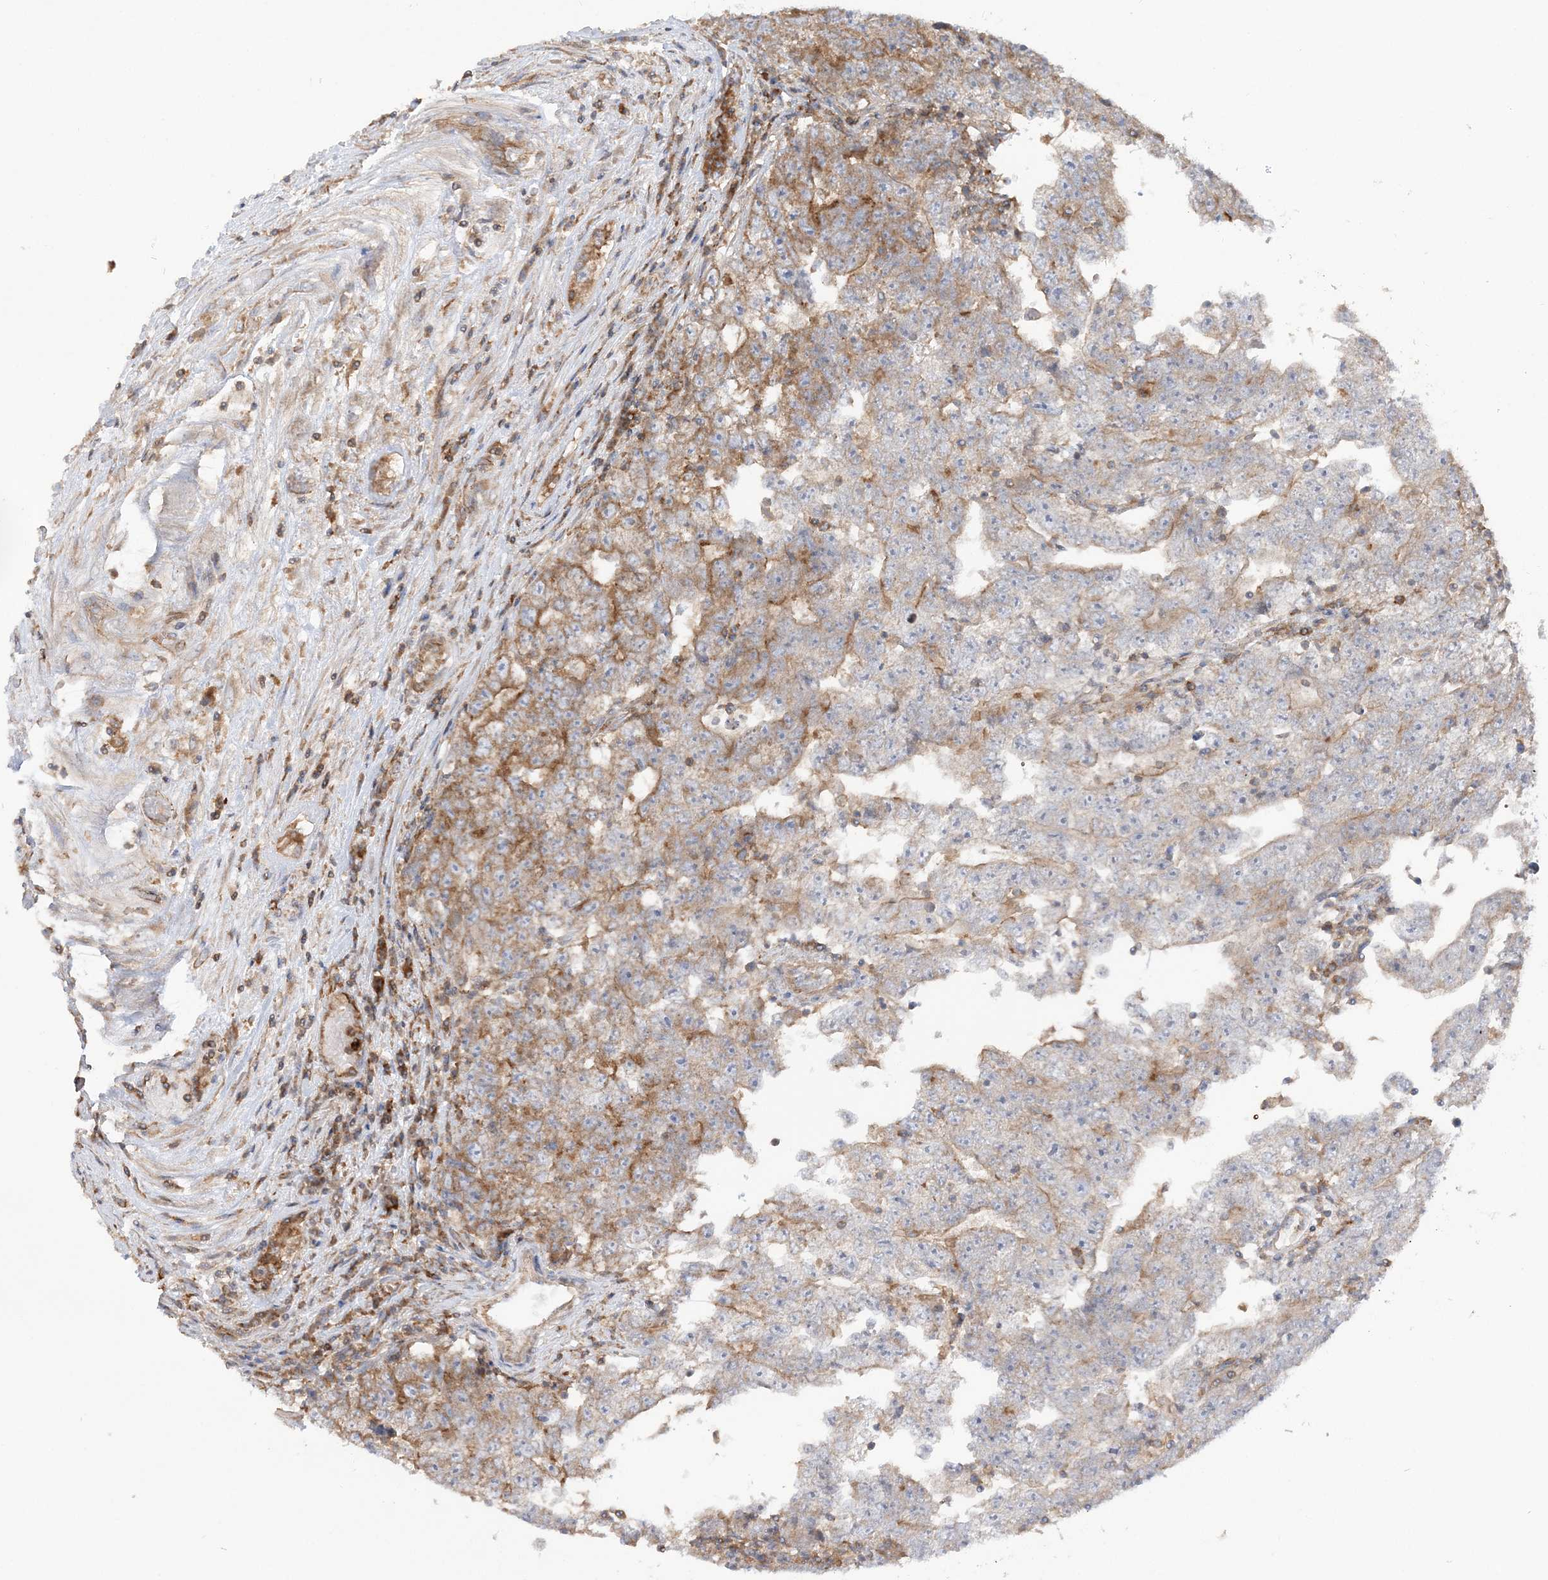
{"staining": {"intensity": "moderate", "quantity": "<25%", "location": "cytoplasmic/membranous"}, "tissue": "testis cancer", "cell_type": "Tumor cells", "image_type": "cancer", "snomed": [{"axis": "morphology", "description": "Carcinoma, Embryonal, NOS"}, {"axis": "topography", "description": "Testis"}], "caption": "A micrograph of testis cancer stained for a protein exhibits moderate cytoplasmic/membranous brown staining in tumor cells.", "gene": "TBC1D5", "patient": {"sex": "male", "age": 25}}